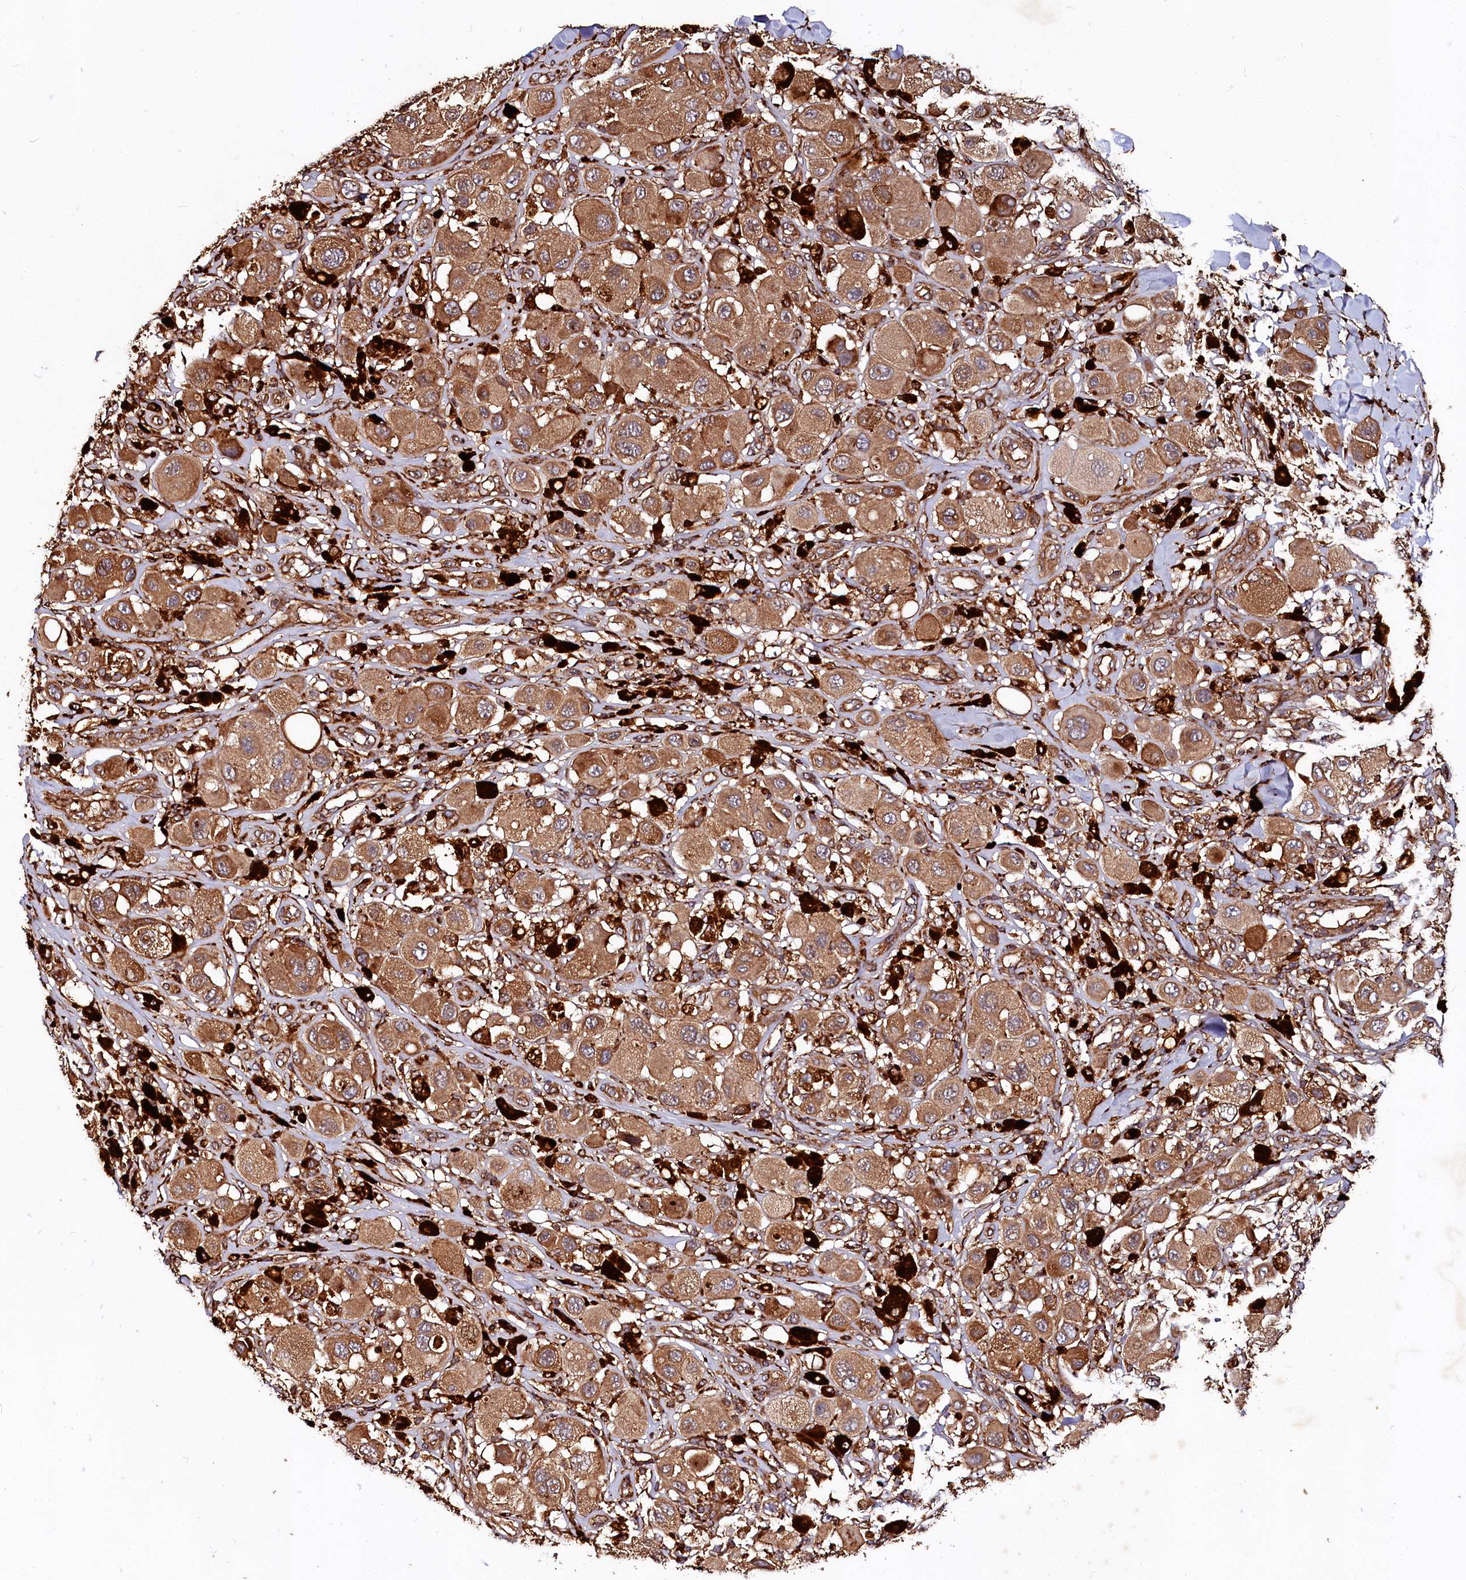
{"staining": {"intensity": "moderate", "quantity": ">75%", "location": "cytoplasmic/membranous"}, "tissue": "melanoma", "cell_type": "Tumor cells", "image_type": "cancer", "snomed": [{"axis": "morphology", "description": "Malignant melanoma, Metastatic site"}, {"axis": "topography", "description": "Skin"}], "caption": "Immunohistochemistry (IHC) of human melanoma shows medium levels of moderate cytoplasmic/membranous expression in about >75% of tumor cells. (DAB IHC, brown staining for protein, blue staining for nuclei).", "gene": "WDR73", "patient": {"sex": "male", "age": 41}}